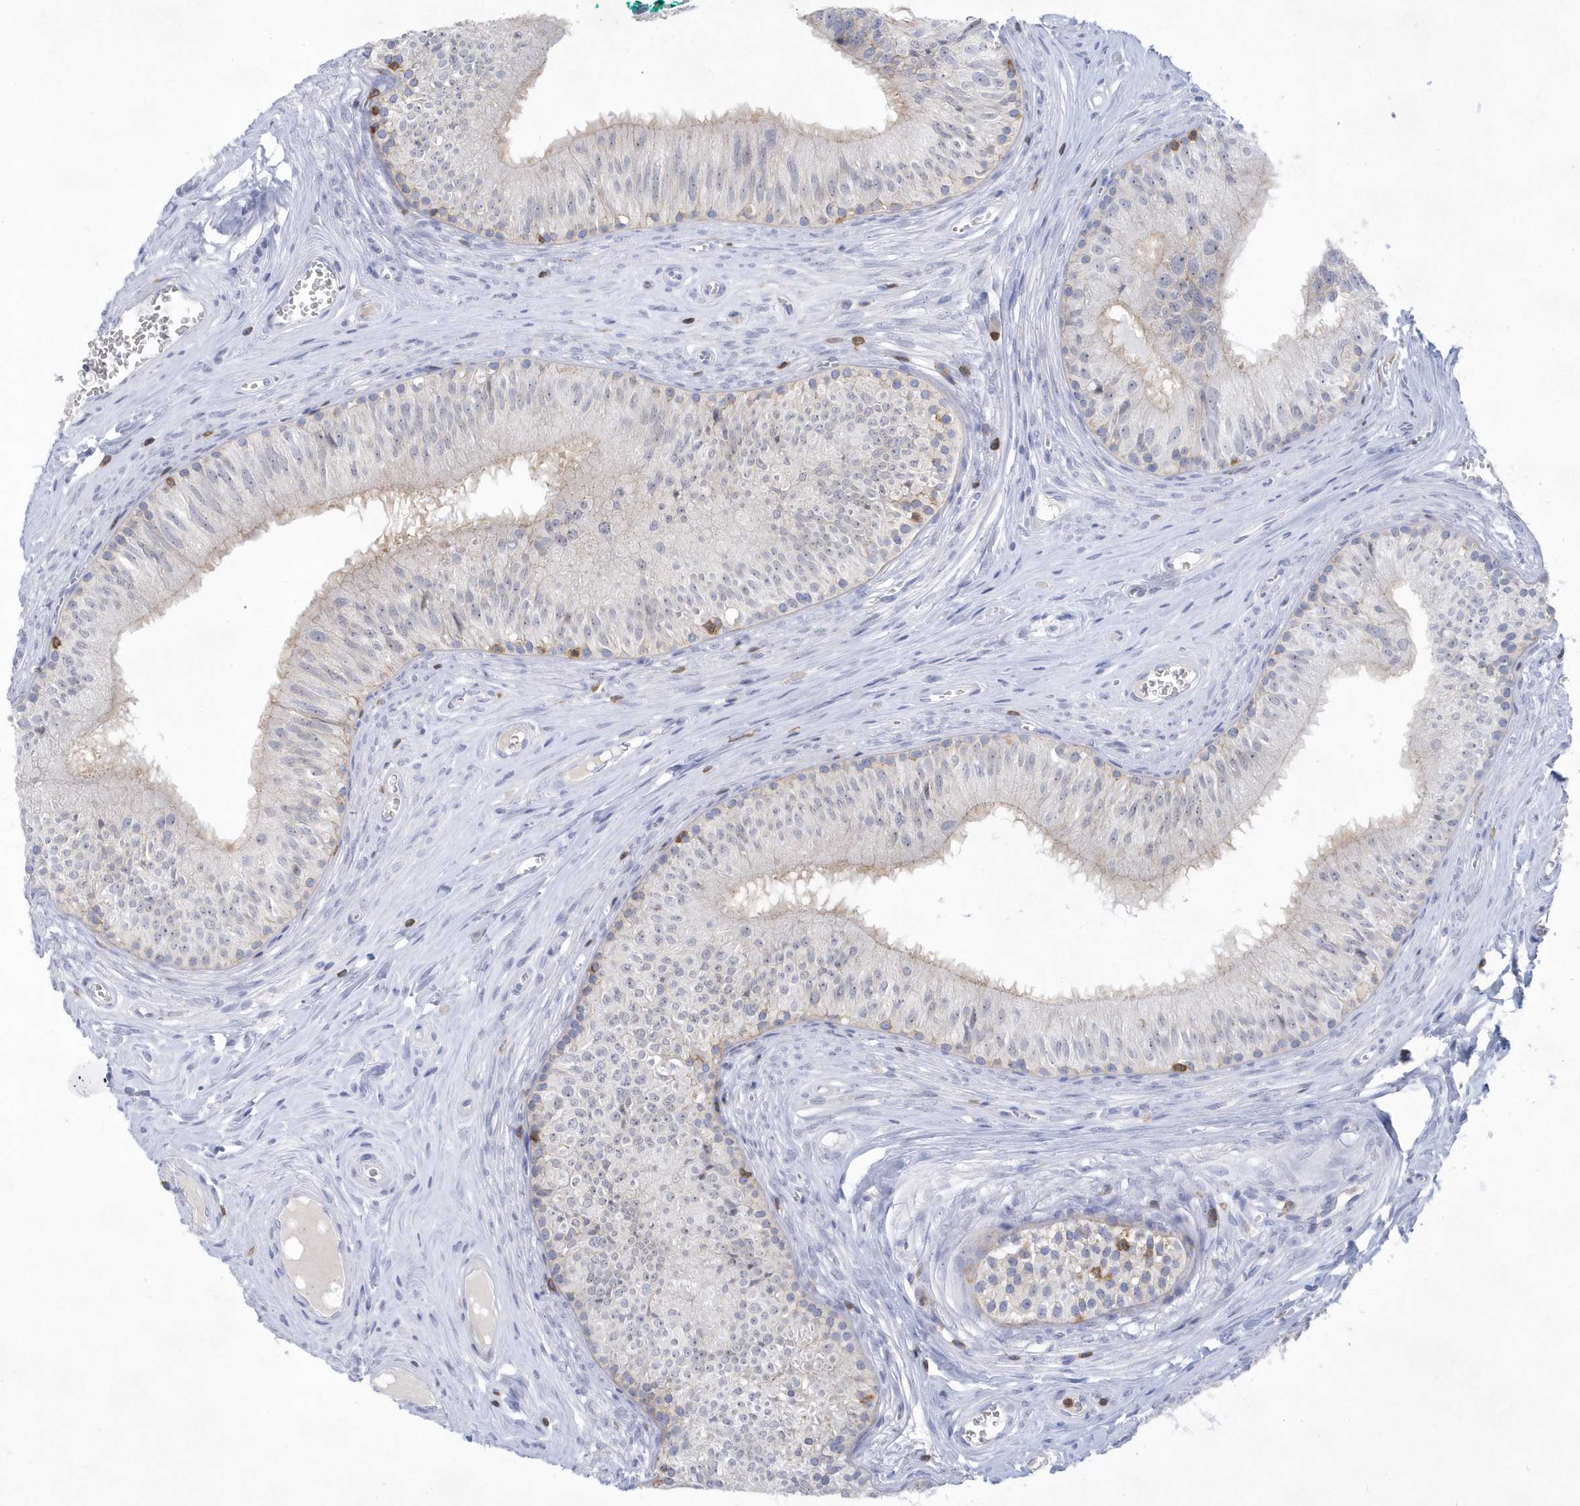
{"staining": {"intensity": "negative", "quantity": "none", "location": "none"}, "tissue": "epididymis", "cell_type": "Glandular cells", "image_type": "normal", "snomed": [{"axis": "morphology", "description": "Normal tissue, NOS"}, {"axis": "topography", "description": "Epididymis"}], "caption": "The IHC micrograph has no significant expression in glandular cells of epididymis. (DAB immunohistochemistry with hematoxylin counter stain).", "gene": "PSD4", "patient": {"sex": "male", "age": 46}}